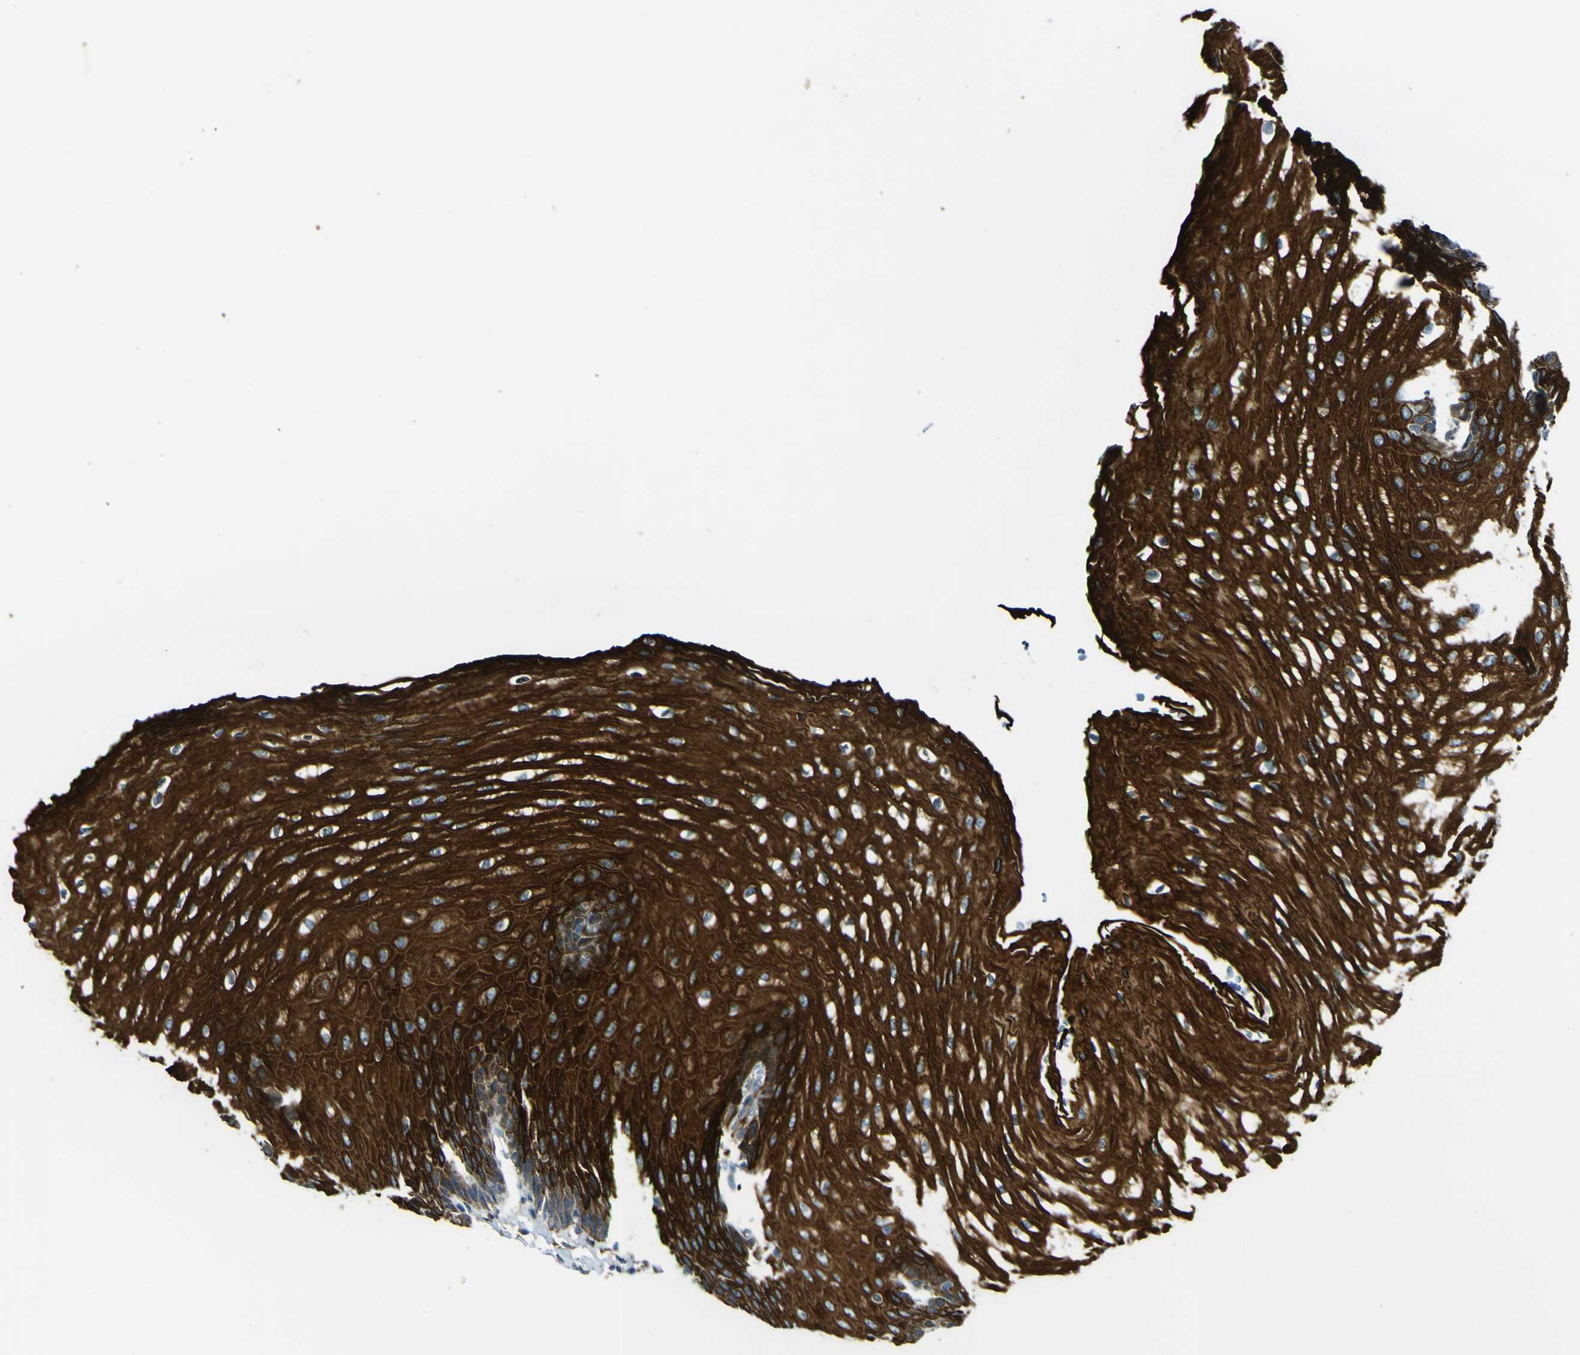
{"staining": {"intensity": "strong", "quantity": ">75%", "location": "cytoplasmic/membranous"}, "tissue": "esophagus", "cell_type": "Squamous epithelial cells", "image_type": "normal", "snomed": [{"axis": "morphology", "description": "Normal tissue, NOS"}, {"axis": "topography", "description": "Esophagus"}], "caption": "Esophagus stained with IHC exhibits strong cytoplasmic/membranous staining in about >75% of squamous epithelial cells.", "gene": "LBHD1", "patient": {"sex": "male", "age": 54}}